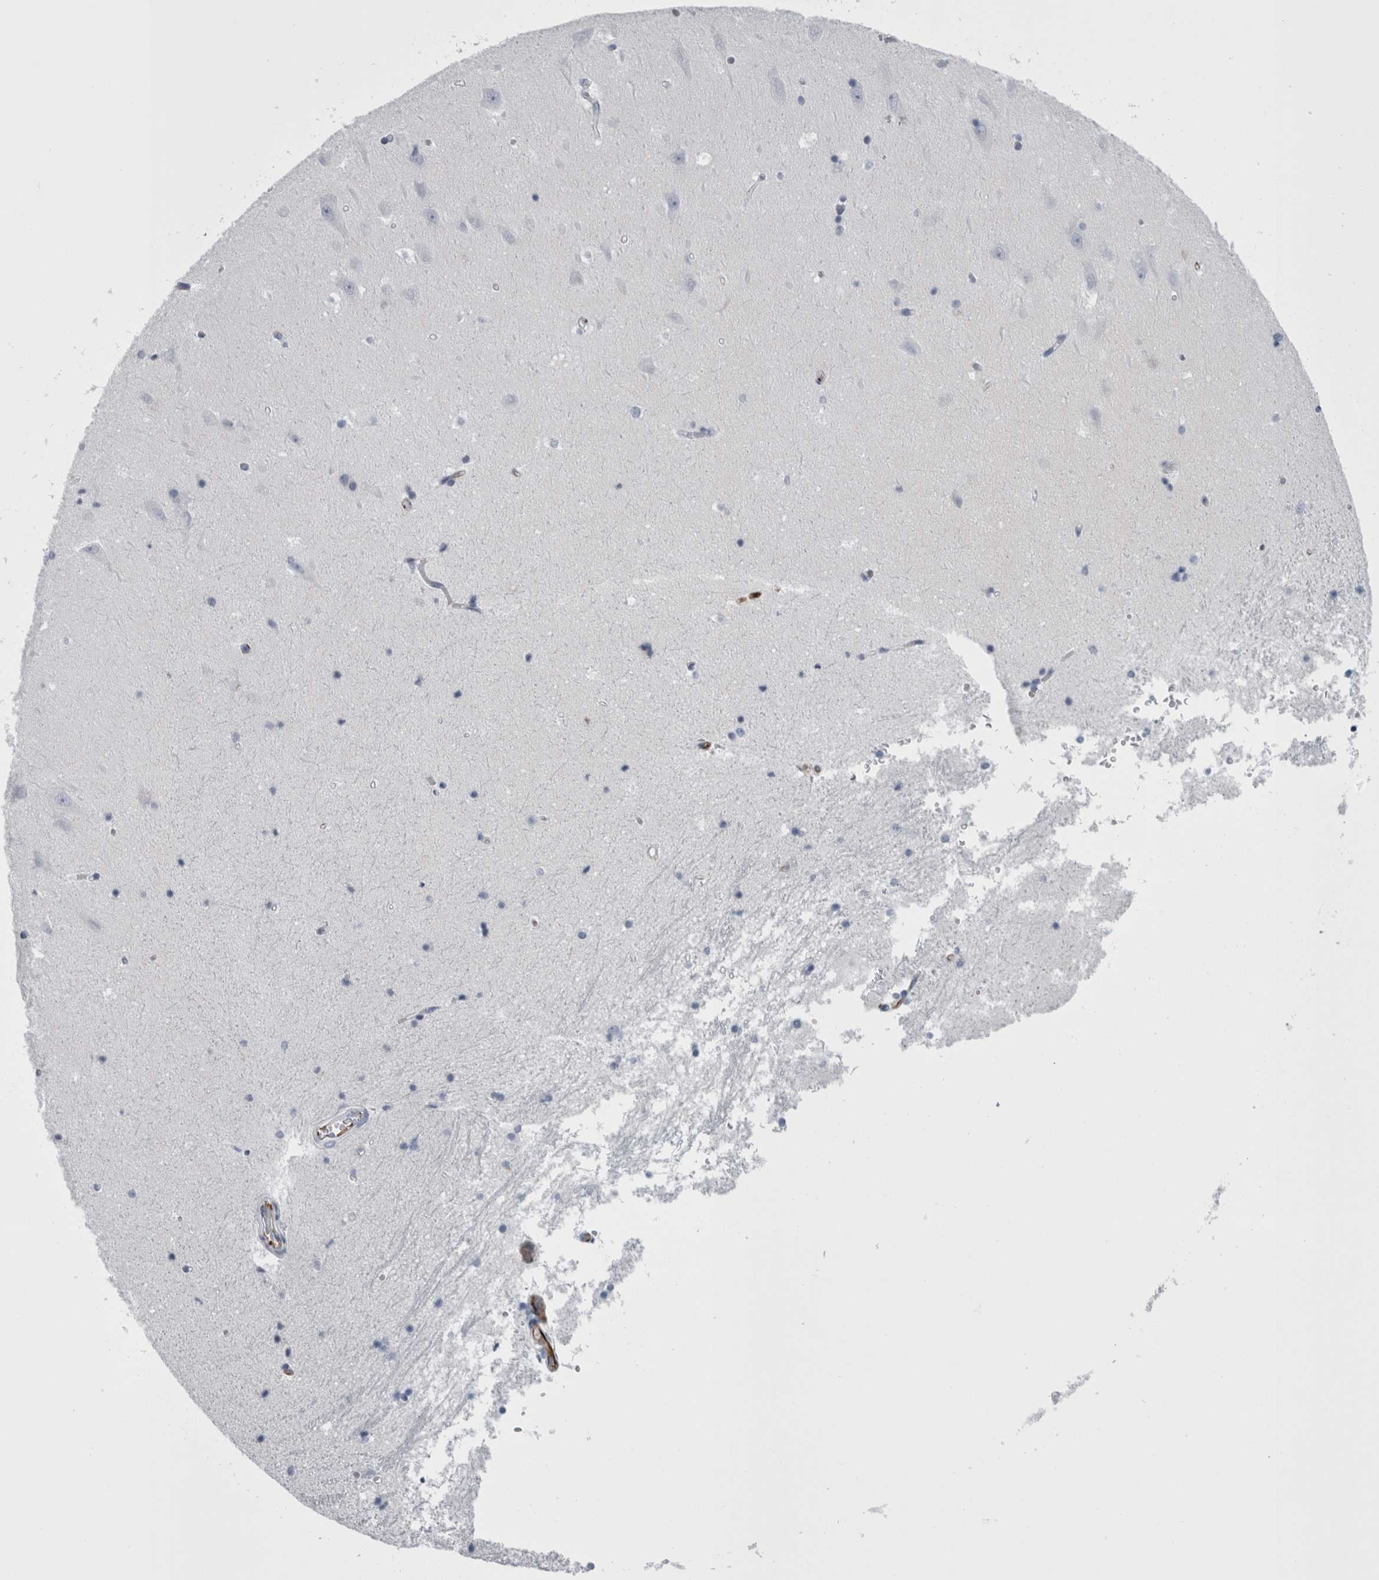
{"staining": {"intensity": "negative", "quantity": "none", "location": "none"}, "tissue": "hippocampus", "cell_type": "Glial cells", "image_type": "normal", "snomed": [{"axis": "morphology", "description": "Normal tissue, NOS"}, {"axis": "topography", "description": "Hippocampus"}], "caption": "Immunohistochemistry image of unremarkable human hippocampus stained for a protein (brown), which shows no expression in glial cells. (DAB IHC with hematoxylin counter stain).", "gene": "VWDE", "patient": {"sex": "male", "age": 45}}